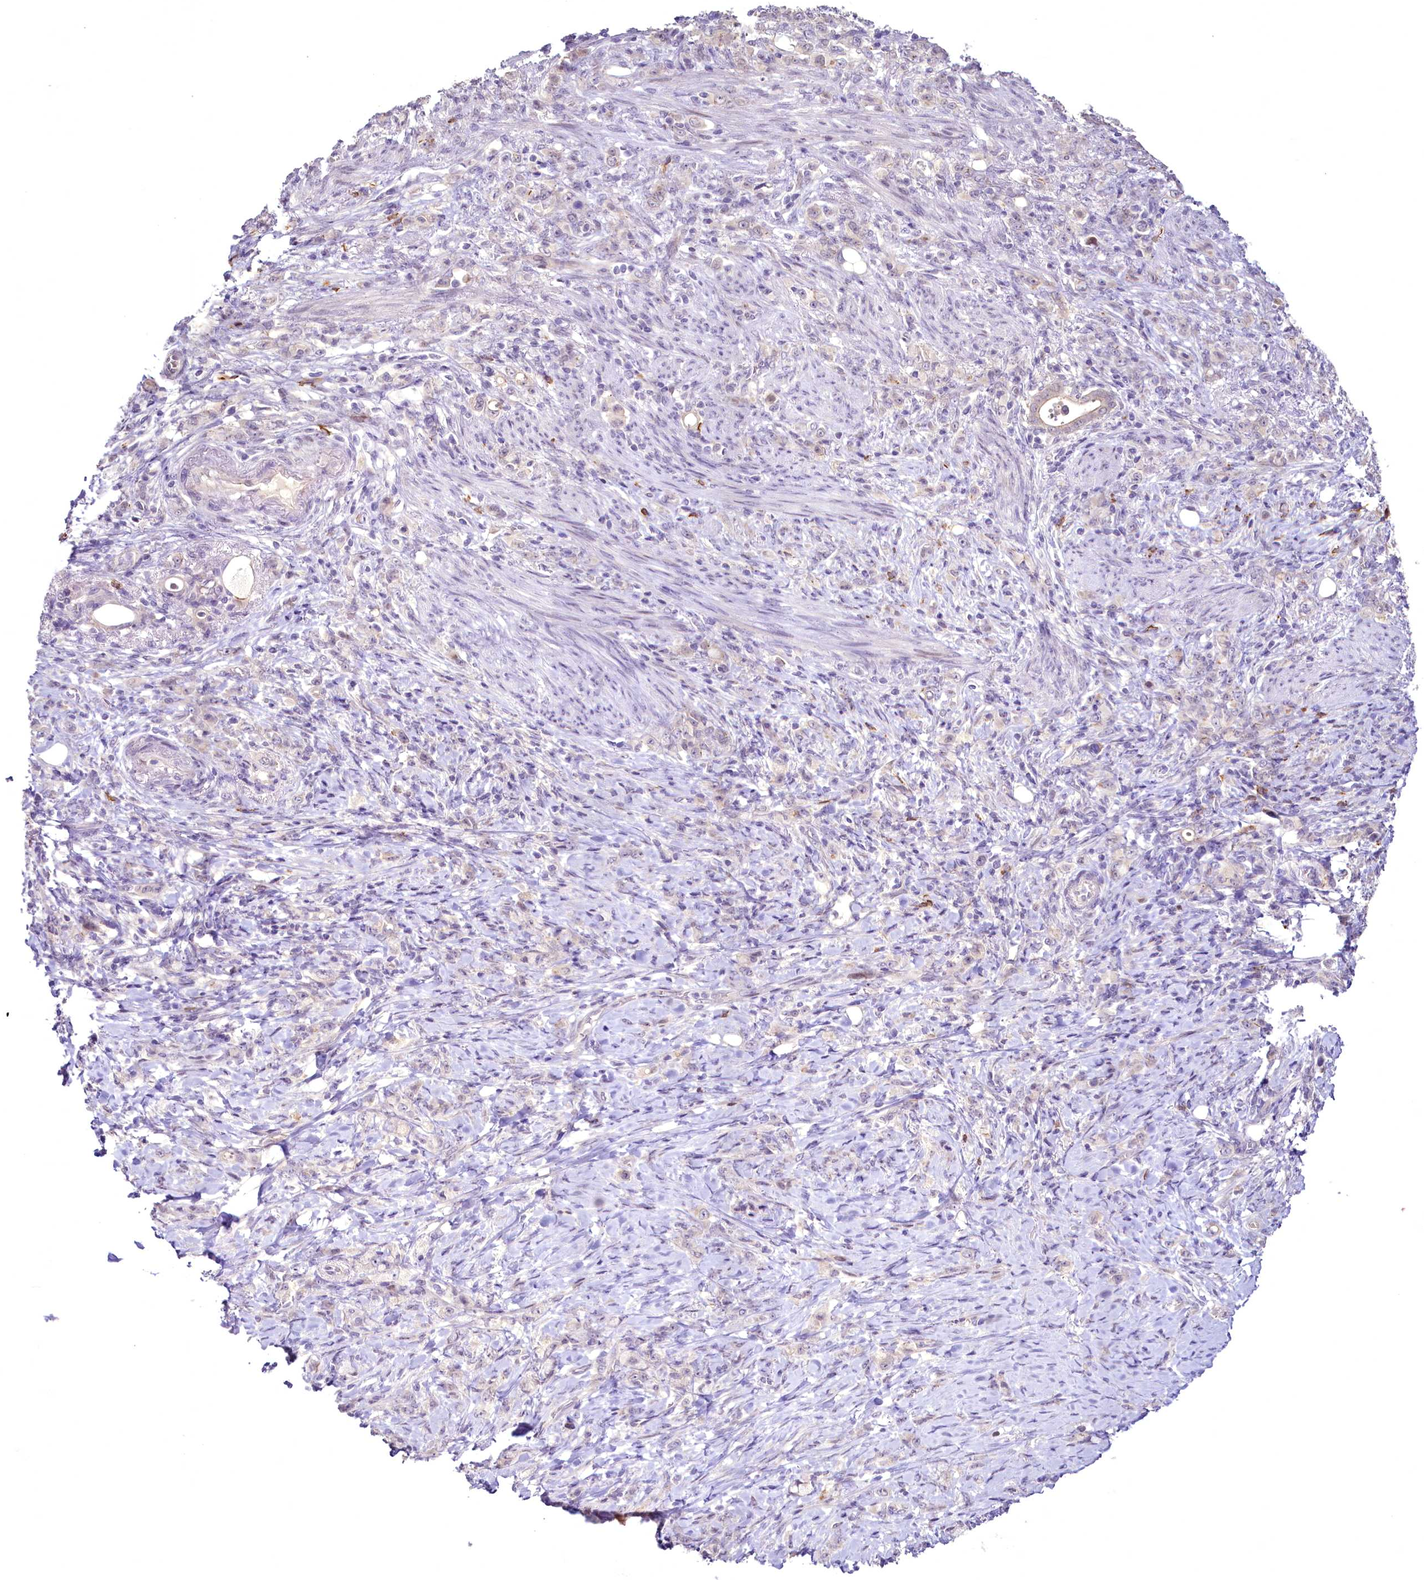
{"staining": {"intensity": "negative", "quantity": "none", "location": "none"}, "tissue": "stomach cancer", "cell_type": "Tumor cells", "image_type": "cancer", "snomed": [{"axis": "morphology", "description": "Adenocarcinoma, NOS"}, {"axis": "topography", "description": "Stomach"}], "caption": "Immunohistochemistry micrograph of stomach cancer (adenocarcinoma) stained for a protein (brown), which demonstrates no positivity in tumor cells.", "gene": "BANK1", "patient": {"sex": "female", "age": 79}}